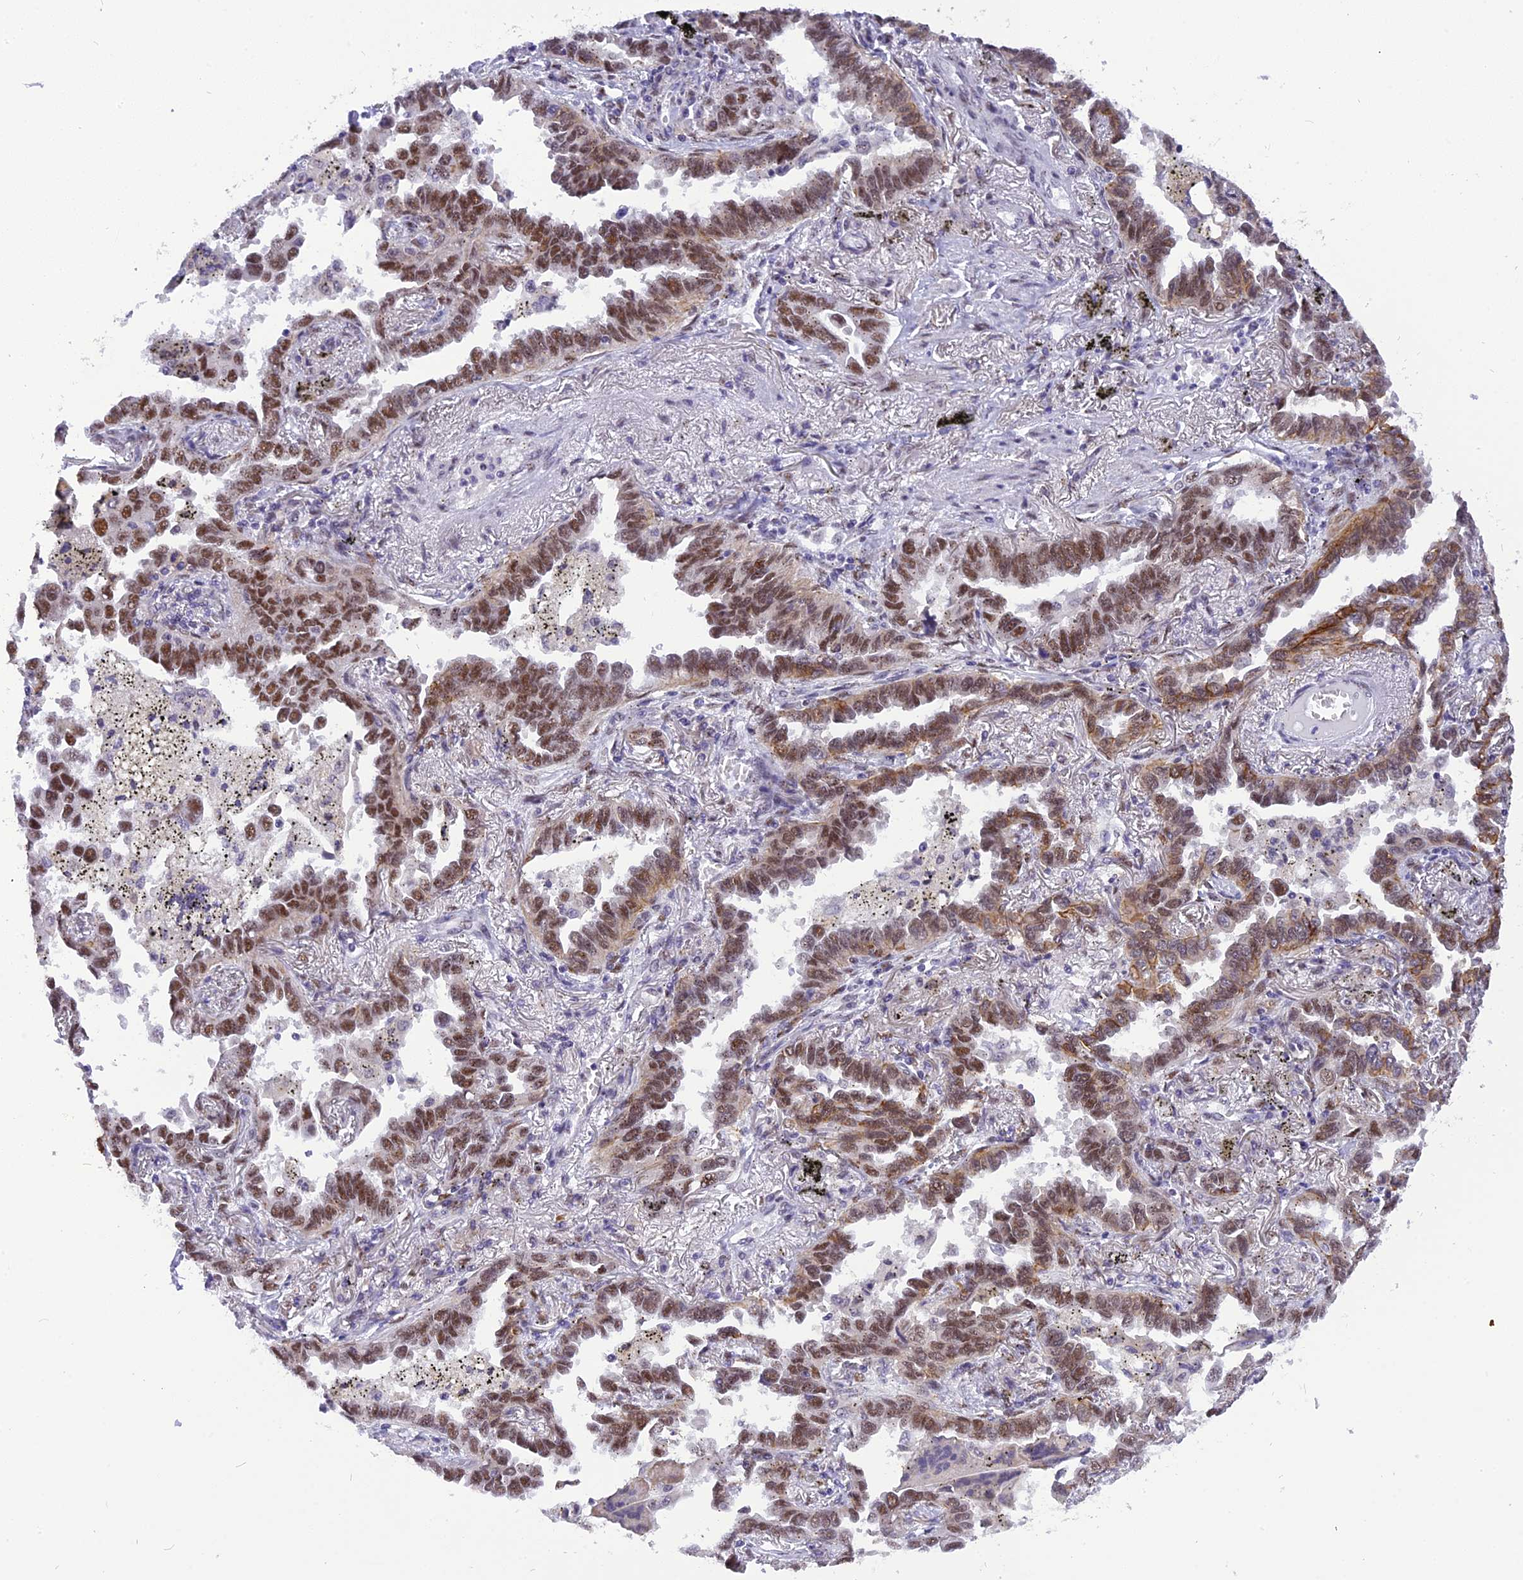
{"staining": {"intensity": "moderate", "quantity": ">75%", "location": "cytoplasmic/membranous,nuclear"}, "tissue": "lung cancer", "cell_type": "Tumor cells", "image_type": "cancer", "snomed": [{"axis": "morphology", "description": "Adenocarcinoma, NOS"}, {"axis": "topography", "description": "Lung"}], "caption": "Immunohistochemistry of human adenocarcinoma (lung) exhibits medium levels of moderate cytoplasmic/membranous and nuclear expression in about >75% of tumor cells.", "gene": "IRF2BP1", "patient": {"sex": "male", "age": 67}}